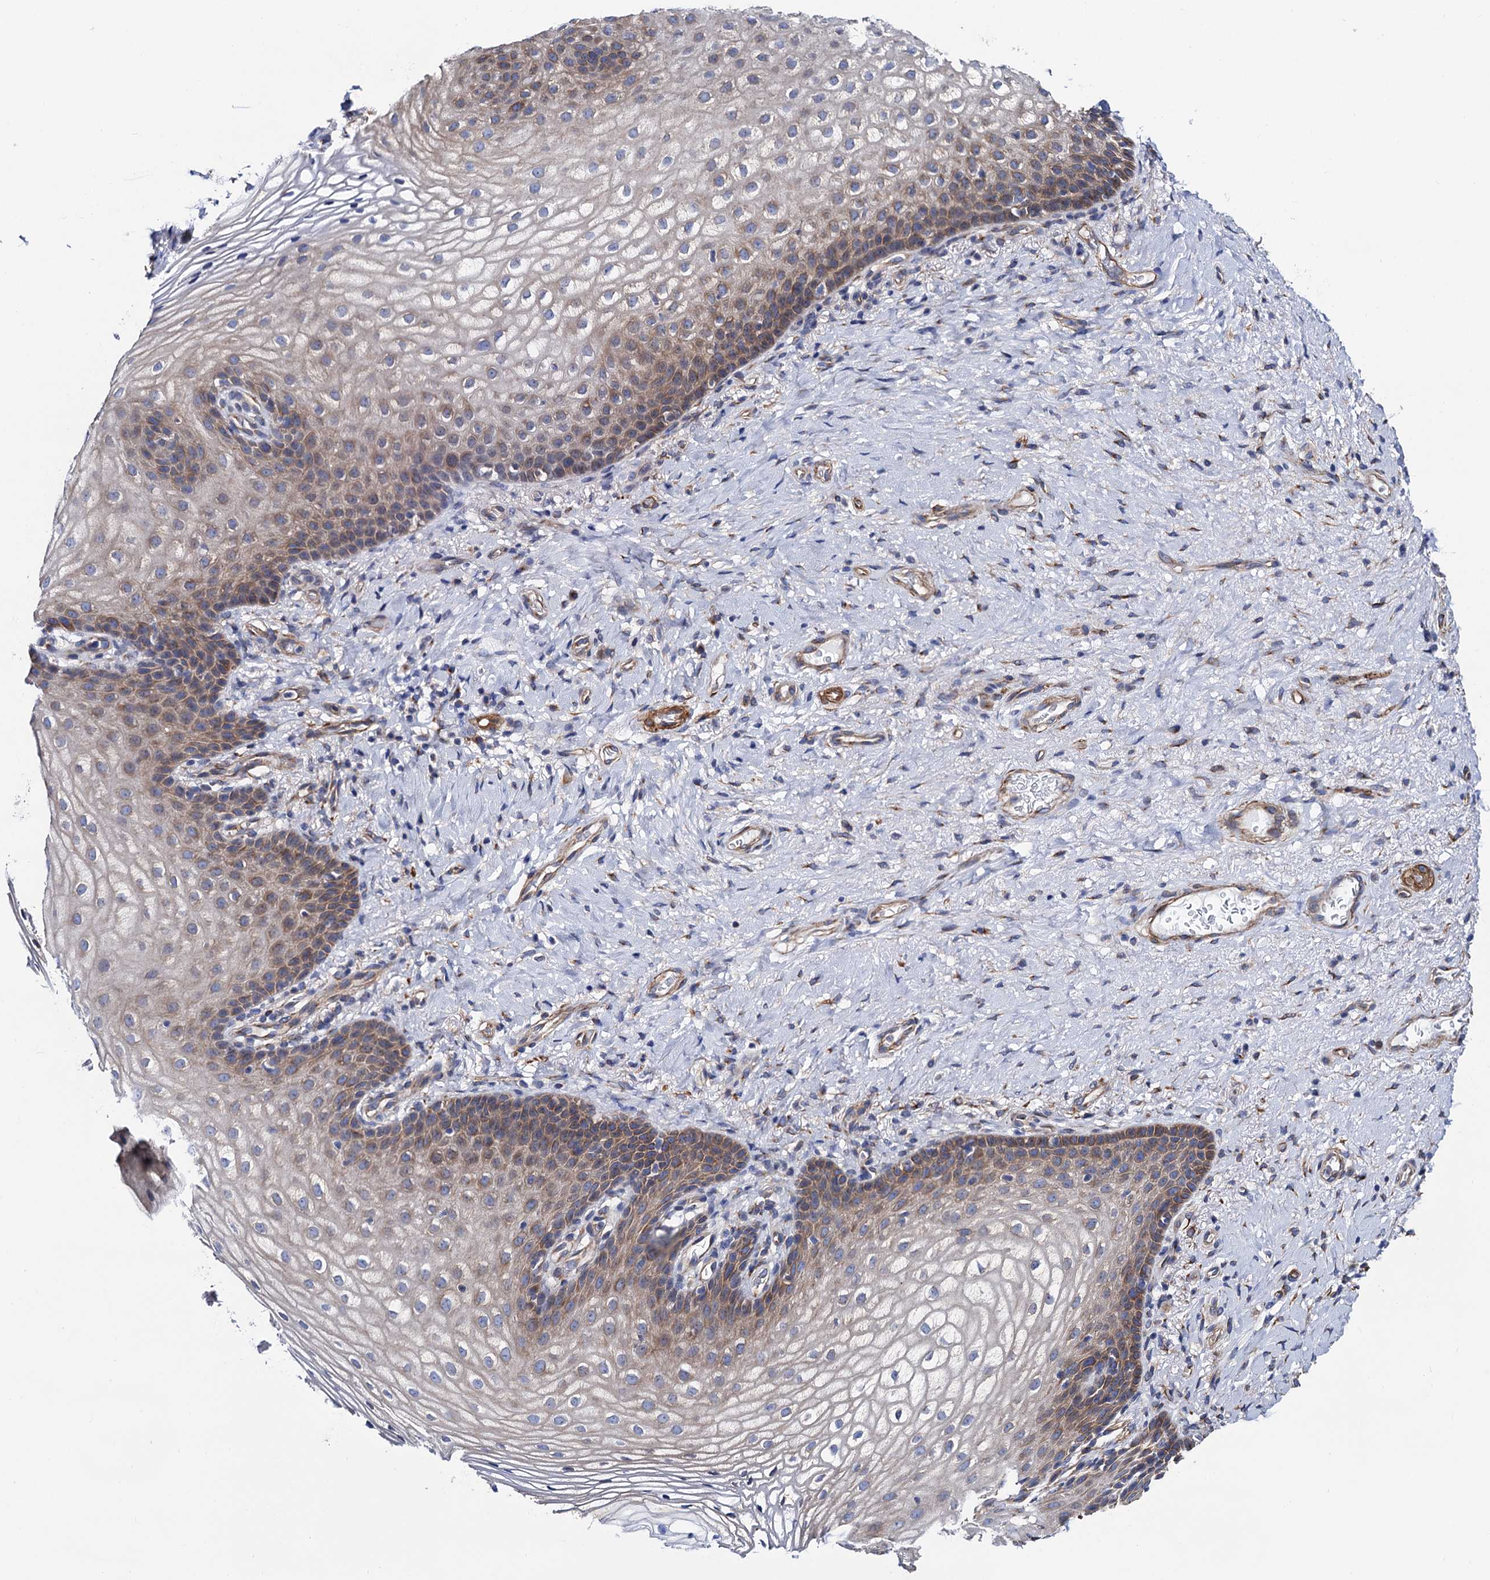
{"staining": {"intensity": "weak", "quantity": "25%-75%", "location": "cytoplasmic/membranous"}, "tissue": "vagina", "cell_type": "Squamous epithelial cells", "image_type": "normal", "snomed": [{"axis": "morphology", "description": "Normal tissue, NOS"}, {"axis": "topography", "description": "Vagina"}], "caption": "A brown stain highlights weak cytoplasmic/membranous staining of a protein in squamous epithelial cells of benign vagina. Nuclei are stained in blue.", "gene": "ZDHHC18", "patient": {"sex": "female", "age": 60}}